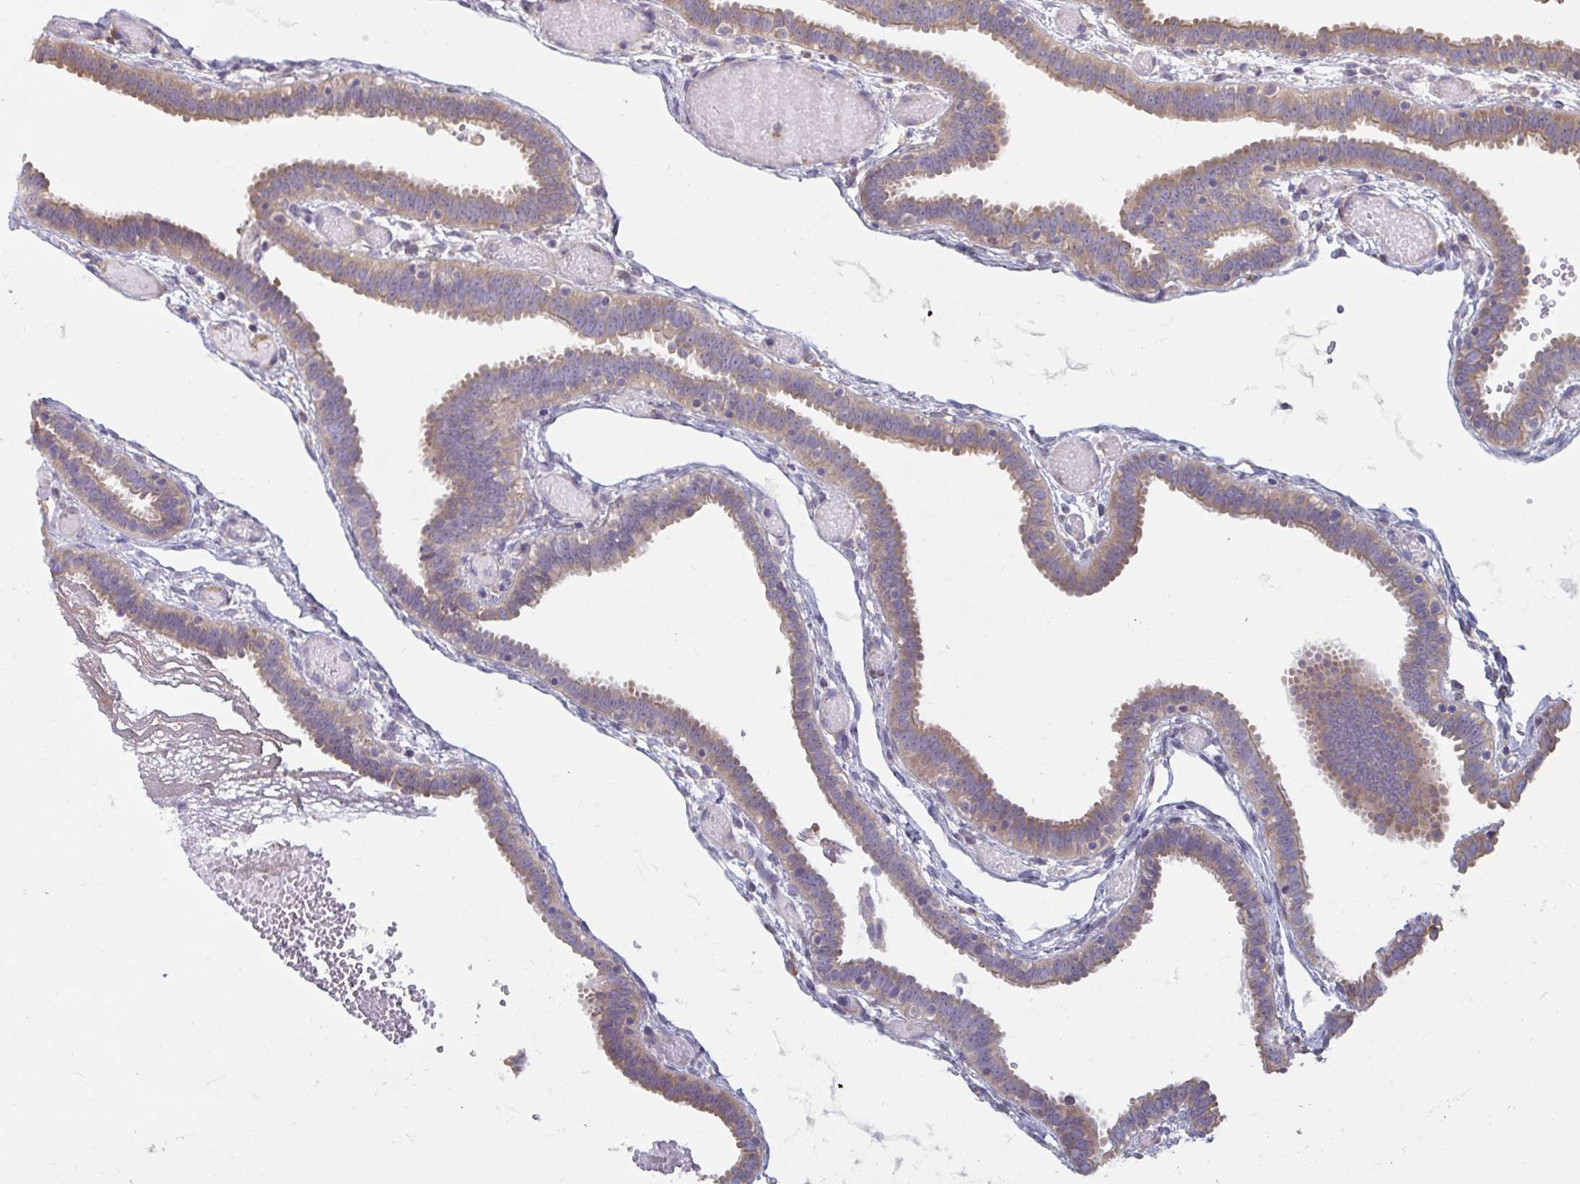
{"staining": {"intensity": "moderate", "quantity": ">75%", "location": "cytoplasmic/membranous"}, "tissue": "fallopian tube", "cell_type": "Glandular cells", "image_type": "normal", "snomed": [{"axis": "morphology", "description": "Normal tissue, NOS"}, {"axis": "topography", "description": "Fallopian tube"}], "caption": "Immunohistochemical staining of unremarkable human fallopian tube demonstrates >75% levels of moderate cytoplasmic/membranous protein positivity in approximately >75% of glandular cells. Using DAB (3,3'-diaminobenzidine) (brown) and hematoxylin (blue) stains, captured at high magnification using brightfield microscopy.", "gene": "ZFYVE28", "patient": {"sex": "female", "age": 37}}